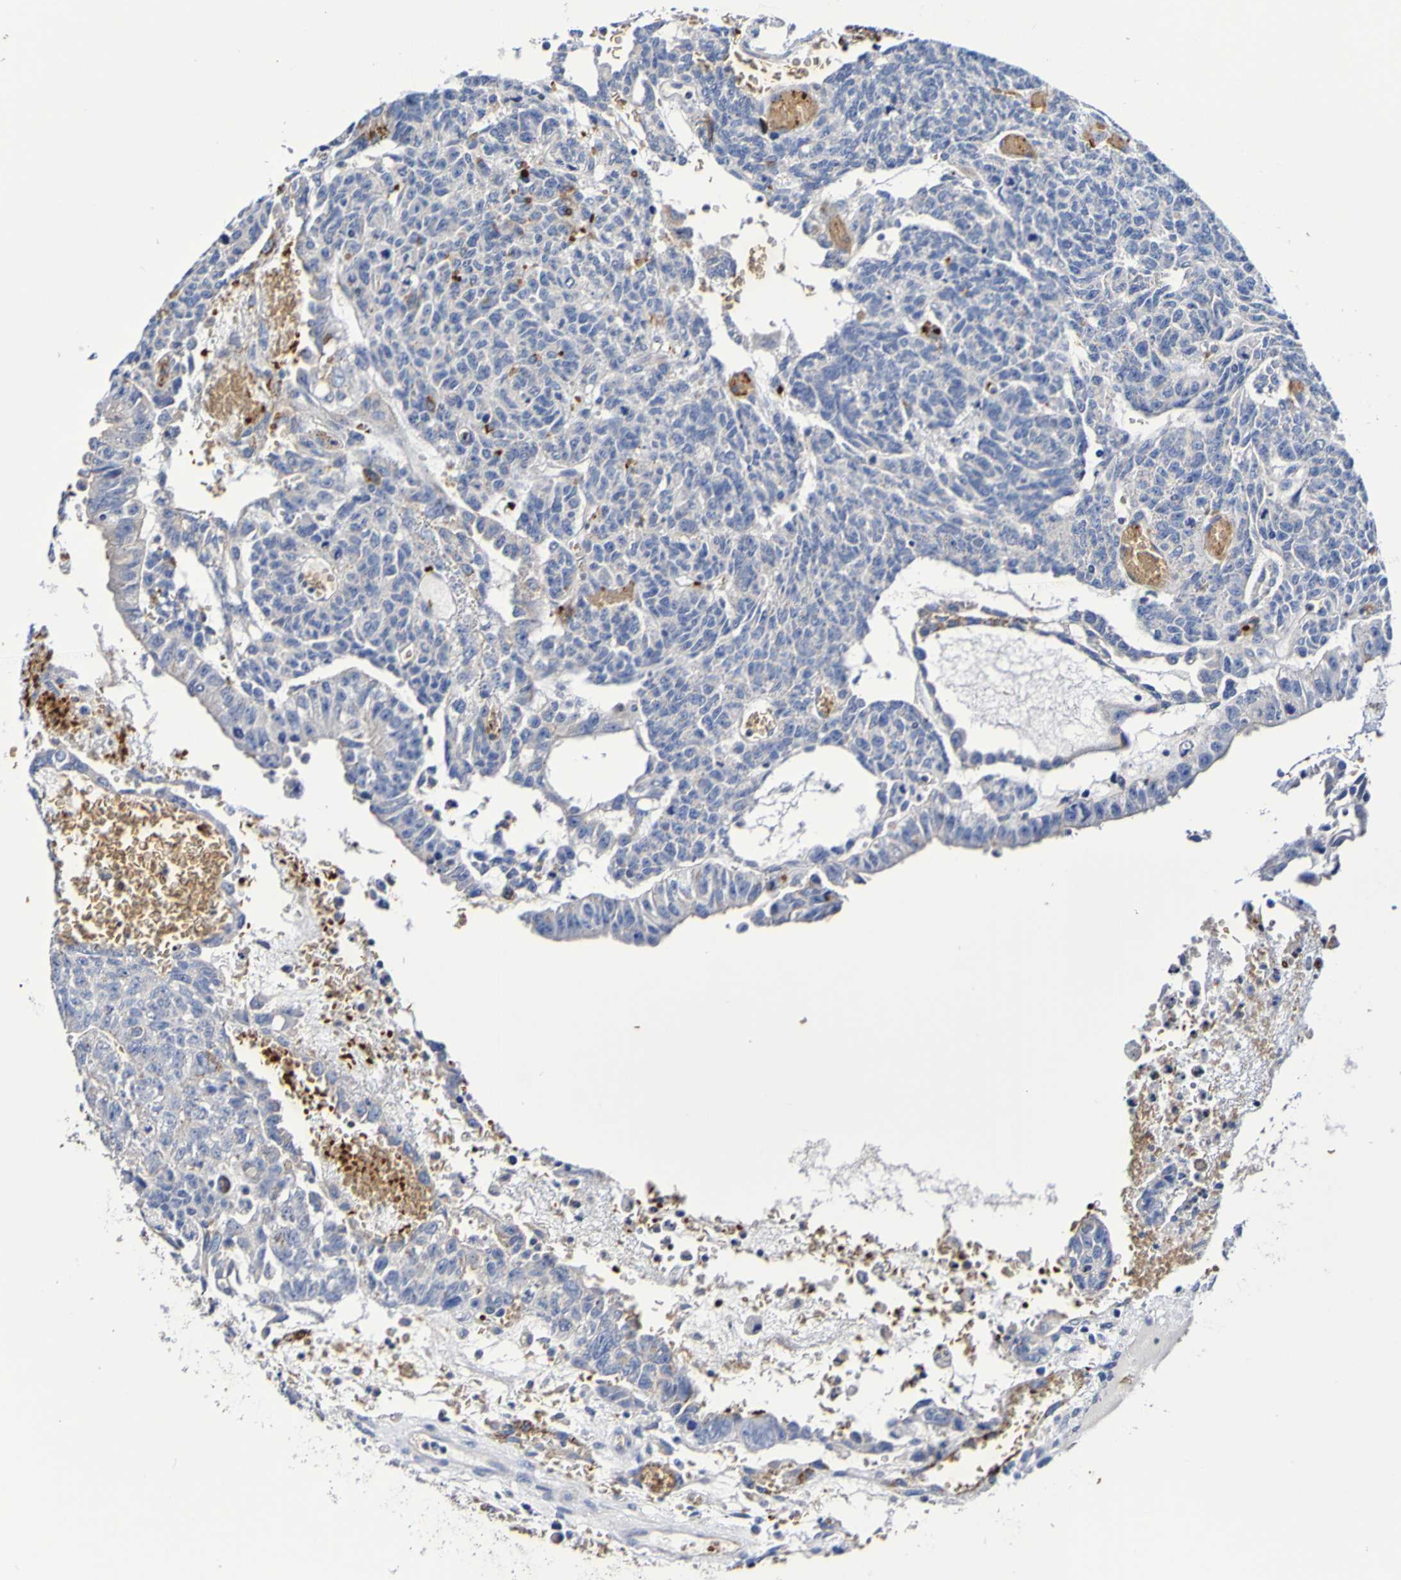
{"staining": {"intensity": "negative", "quantity": "none", "location": "none"}, "tissue": "testis cancer", "cell_type": "Tumor cells", "image_type": "cancer", "snomed": [{"axis": "morphology", "description": "Seminoma, NOS"}, {"axis": "morphology", "description": "Carcinoma, Embryonal, NOS"}, {"axis": "topography", "description": "Testis"}], "caption": "Tumor cells show no significant staining in testis cancer (seminoma).", "gene": "WNT4", "patient": {"sex": "male", "age": 52}}